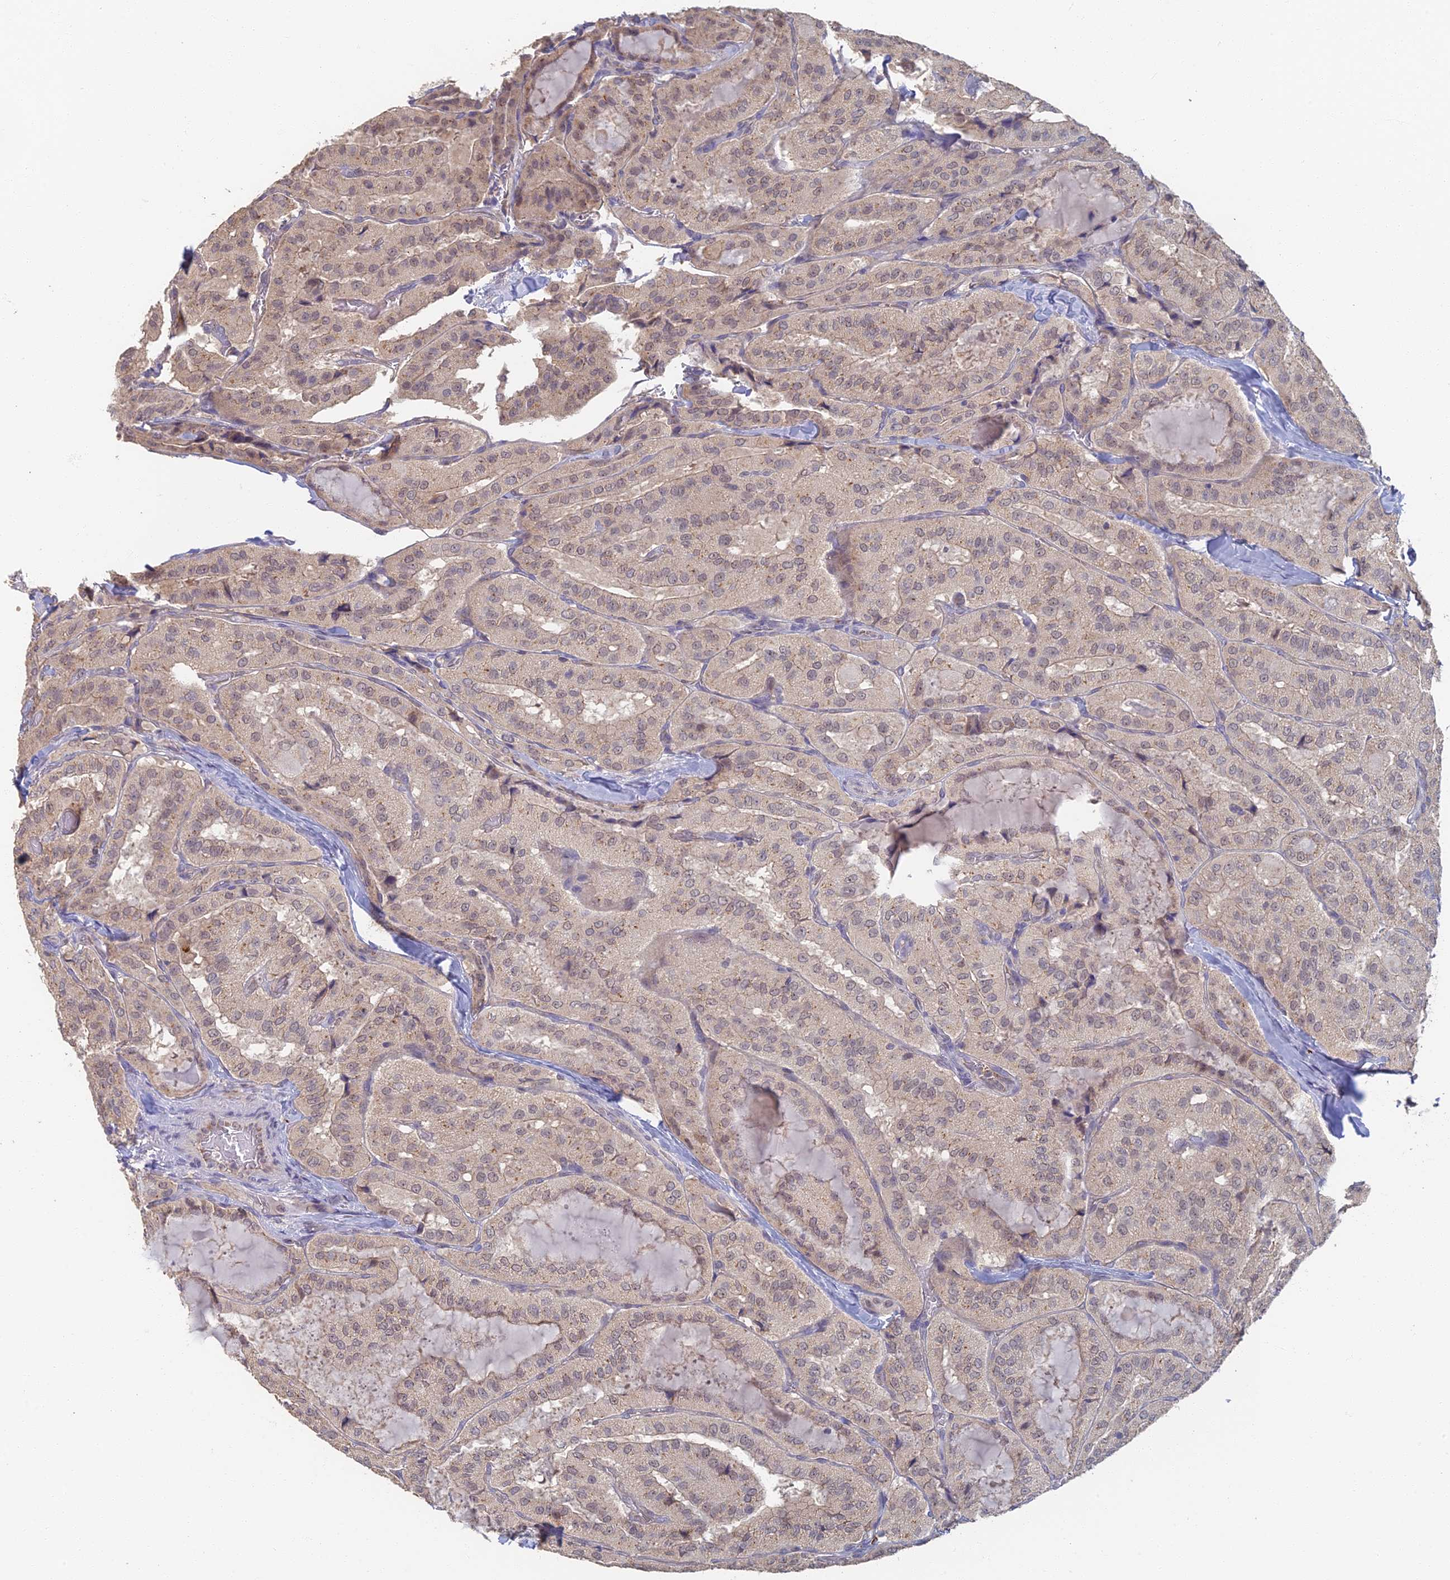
{"staining": {"intensity": "negative", "quantity": "none", "location": "none"}, "tissue": "thyroid cancer", "cell_type": "Tumor cells", "image_type": "cancer", "snomed": [{"axis": "morphology", "description": "Normal tissue, NOS"}, {"axis": "morphology", "description": "Papillary adenocarcinoma, NOS"}, {"axis": "topography", "description": "Thyroid gland"}], "caption": "This is a image of immunohistochemistry (IHC) staining of thyroid cancer (papillary adenocarcinoma), which shows no expression in tumor cells.", "gene": "GPATCH1", "patient": {"sex": "female", "age": 59}}